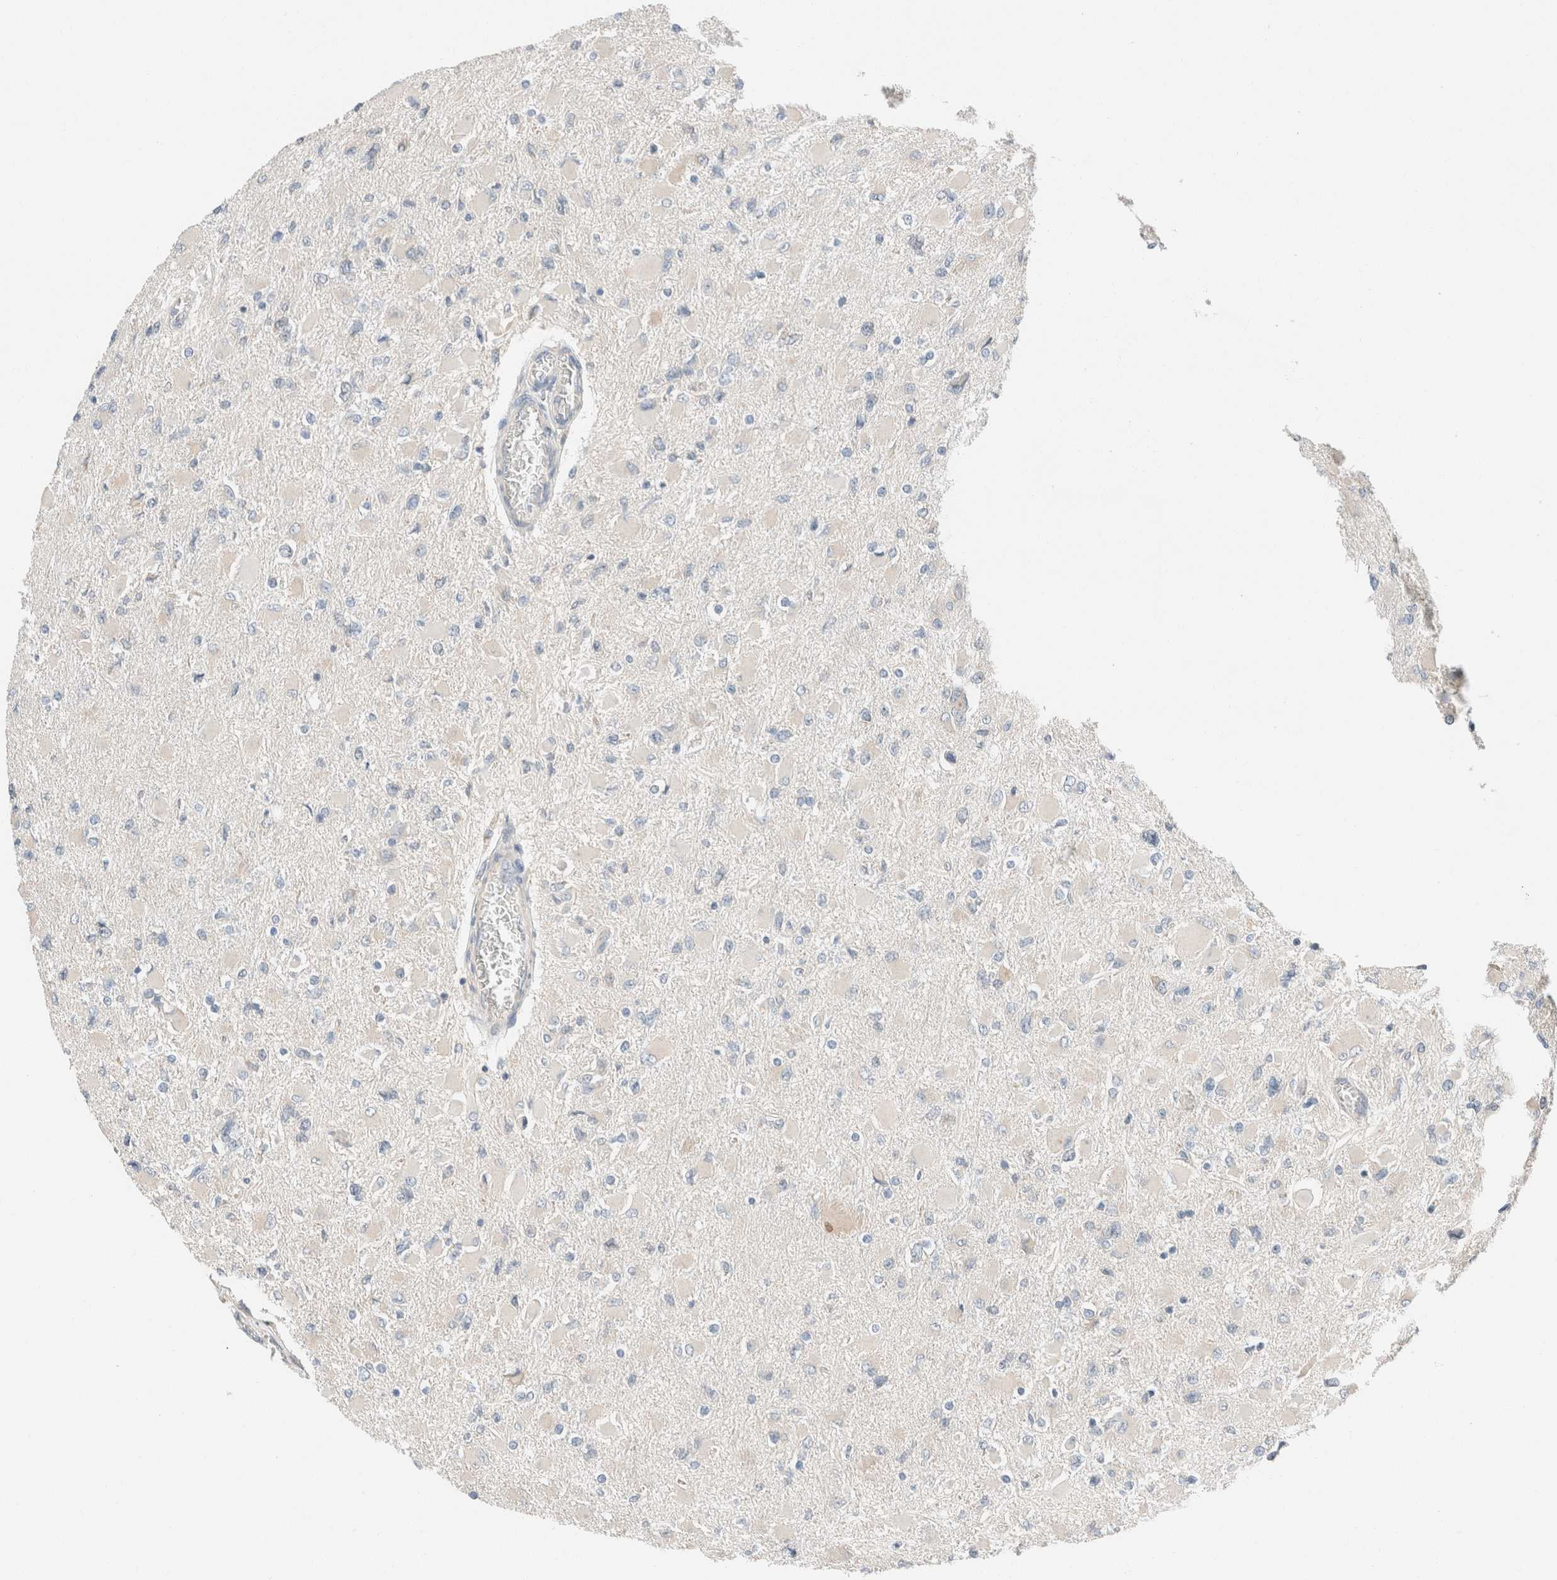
{"staining": {"intensity": "negative", "quantity": "none", "location": "none"}, "tissue": "glioma", "cell_type": "Tumor cells", "image_type": "cancer", "snomed": [{"axis": "morphology", "description": "Glioma, malignant, High grade"}, {"axis": "topography", "description": "Cerebral cortex"}], "caption": "Immunohistochemical staining of high-grade glioma (malignant) reveals no significant staining in tumor cells.", "gene": "PCM1", "patient": {"sex": "female", "age": 36}}